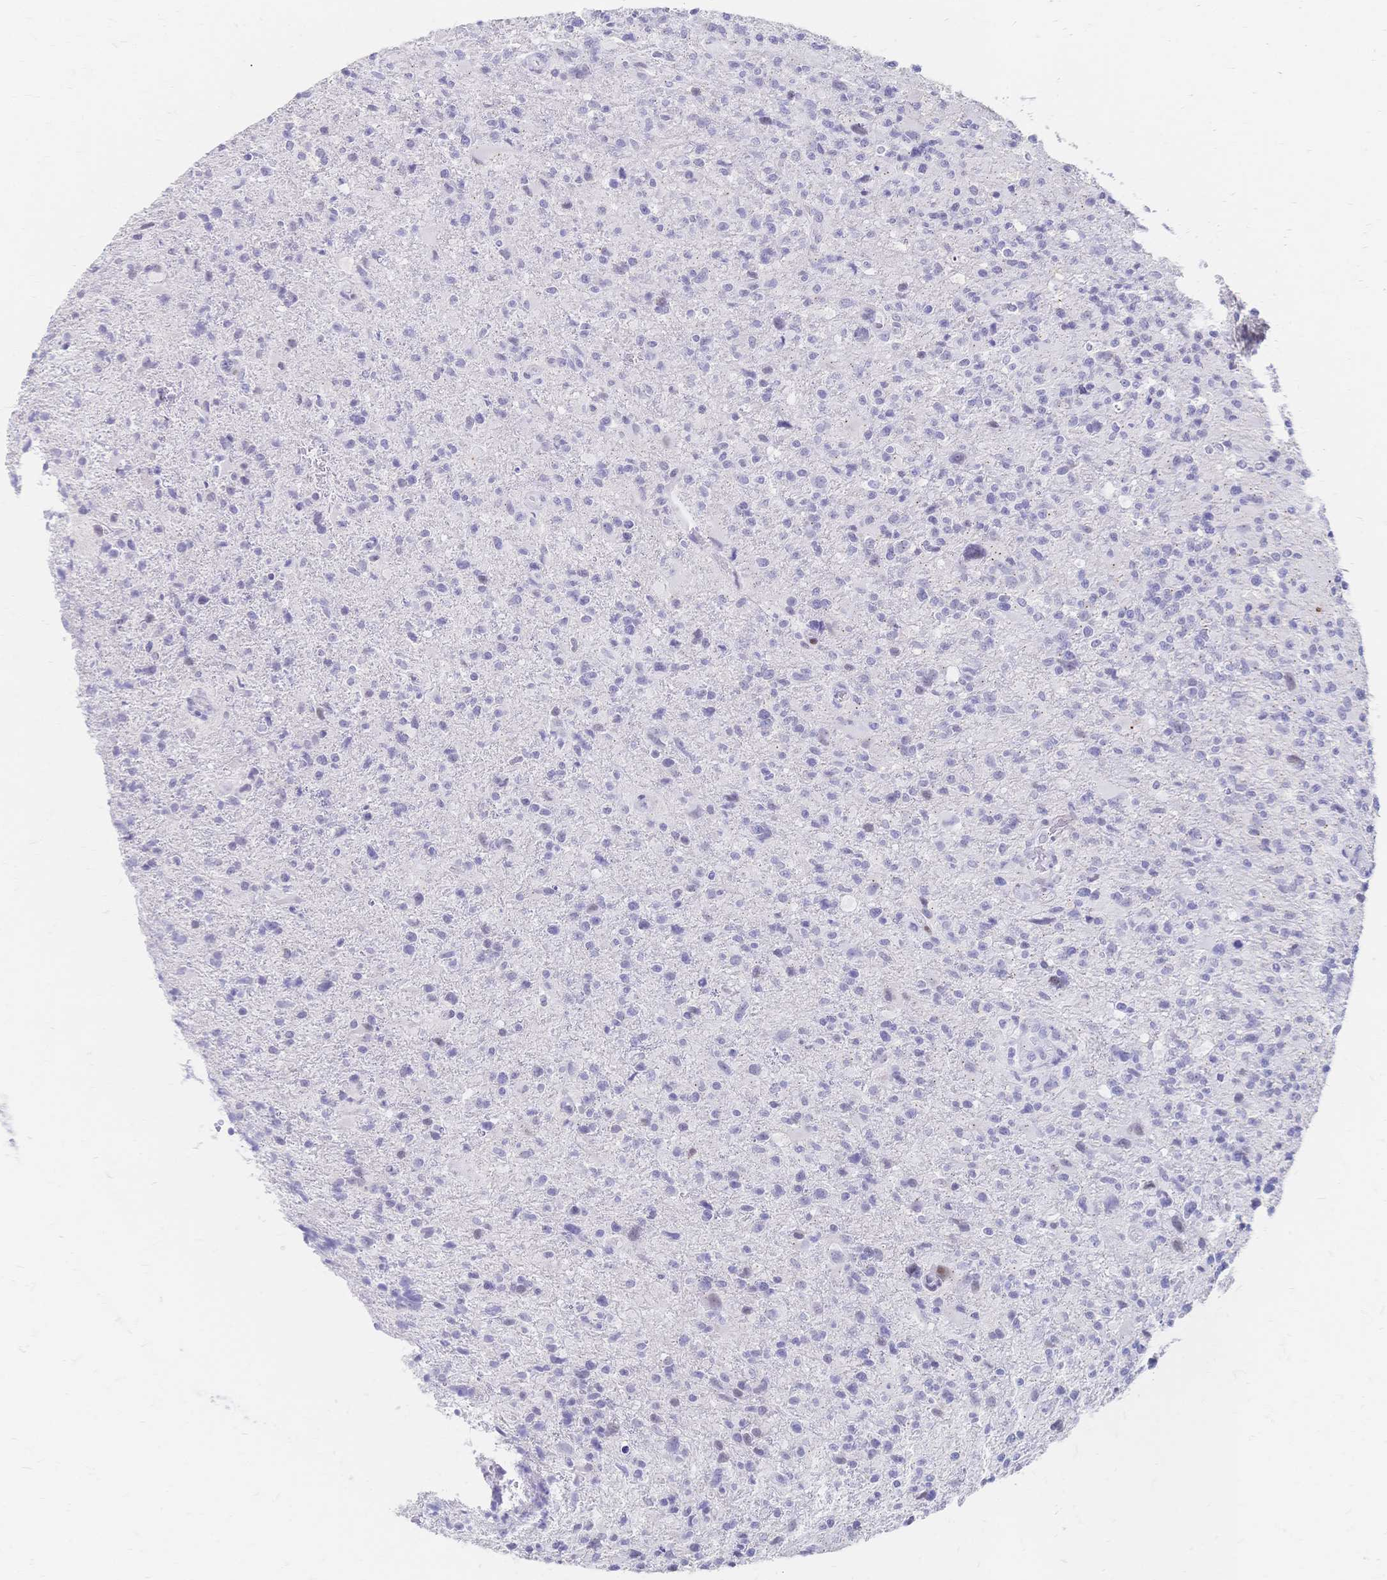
{"staining": {"intensity": "negative", "quantity": "none", "location": "none"}, "tissue": "glioma", "cell_type": "Tumor cells", "image_type": "cancer", "snomed": [{"axis": "morphology", "description": "Glioma, malignant, High grade"}, {"axis": "topography", "description": "Brain"}], "caption": "Tumor cells show no significant staining in glioma. (Stains: DAB immunohistochemistry (IHC) with hematoxylin counter stain, Microscopy: brightfield microscopy at high magnification).", "gene": "PSORS1C2", "patient": {"sex": "male", "age": 63}}